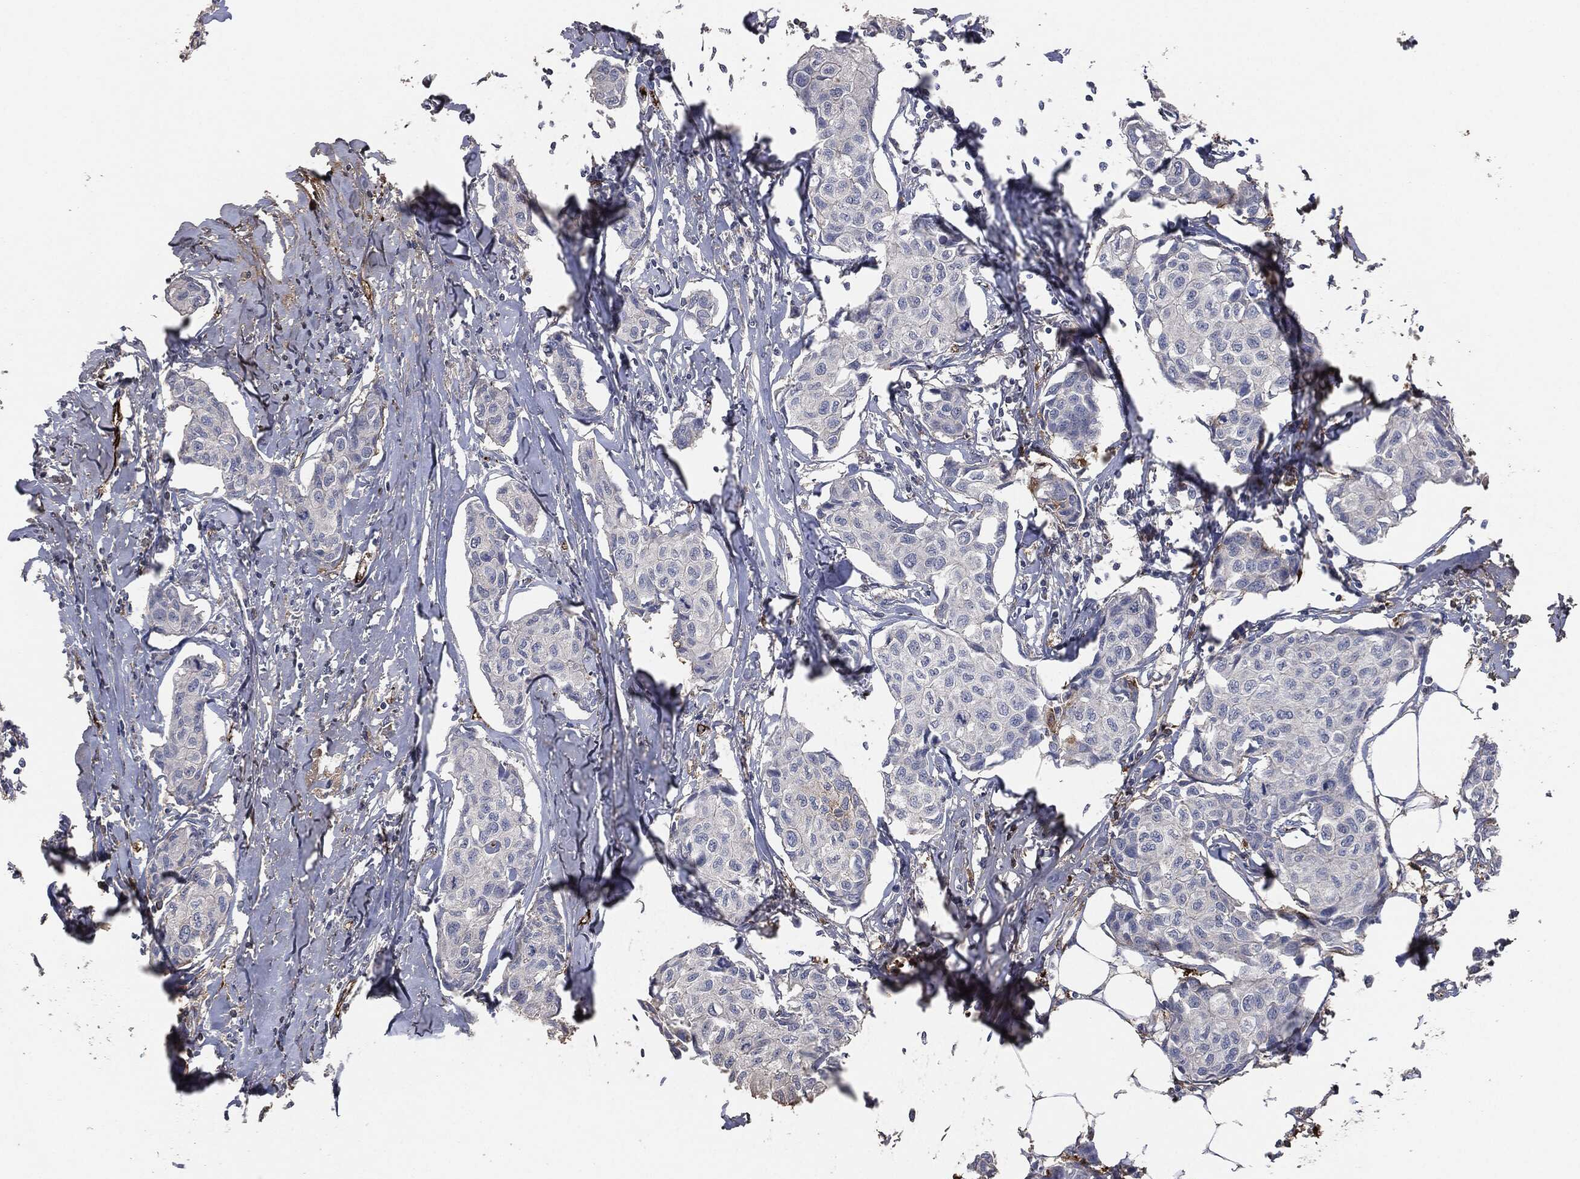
{"staining": {"intensity": "negative", "quantity": "none", "location": "none"}, "tissue": "breast cancer", "cell_type": "Tumor cells", "image_type": "cancer", "snomed": [{"axis": "morphology", "description": "Duct carcinoma"}, {"axis": "topography", "description": "Breast"}], "caption": "The IHC image has no significant staining in tumor cells of breast cancer (invasive ductal carcinoma) tissue.", "gene": "APOB", "patient": {"sex": "female", "age": 80}}